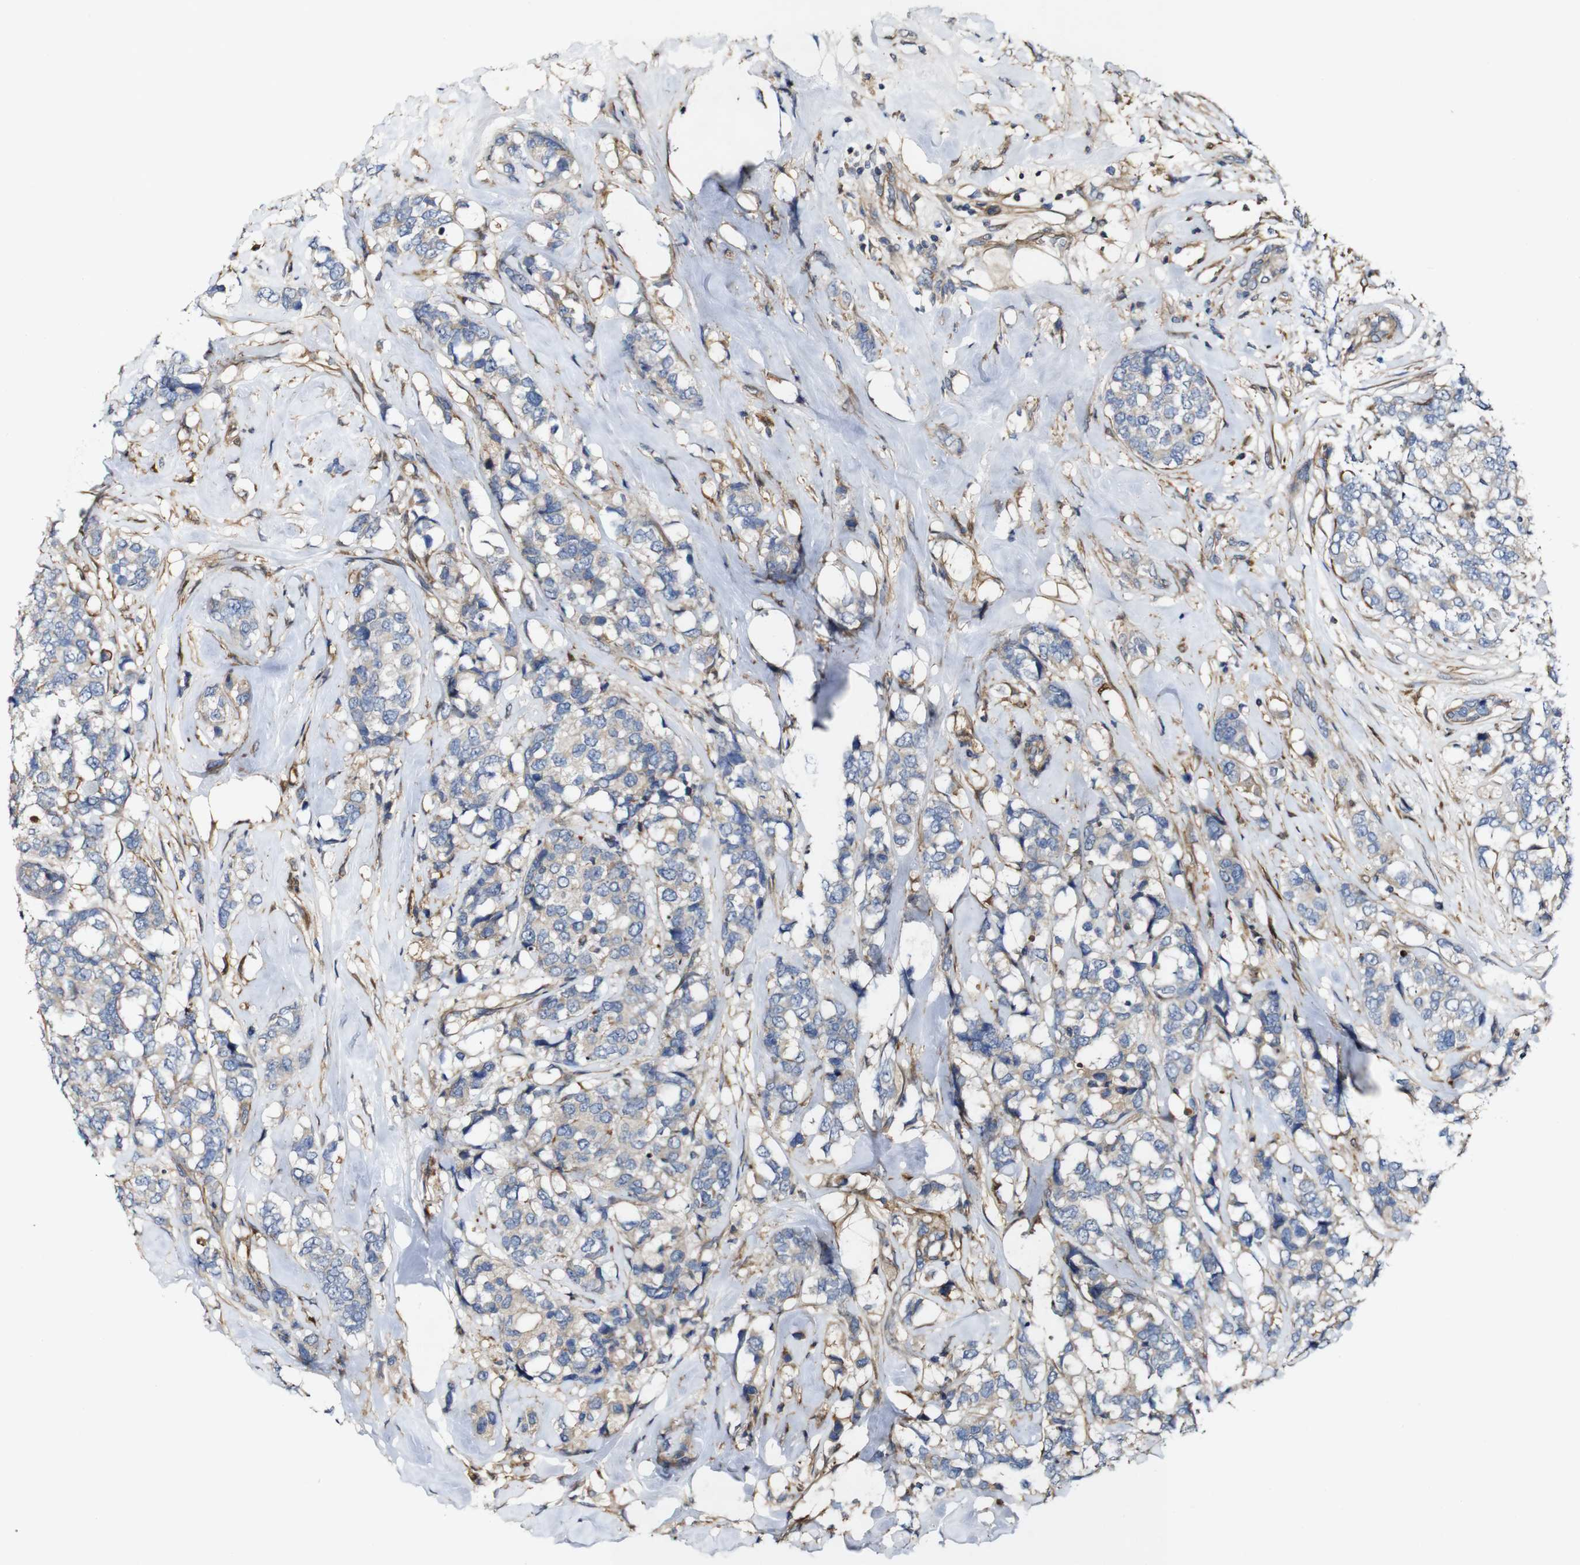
{"staining": {"intensity": "weak", "quantity": "<25%", "location": "cytoplasmic/membranous"}, "tissue": "breast cancer", "cell_type": "Tumor cells", "image_type": "cancer", "snomed": [{"axis": "morphology", "description": "Lobular carcinoma"}, {"axis": "topography", "description": "Breast"}], "caption": "Tumor cells show no significant staining in breast cancer (lobular carcinoma).", "gene": "GSDME", "patient": {"sex": "female", "age": 59}}